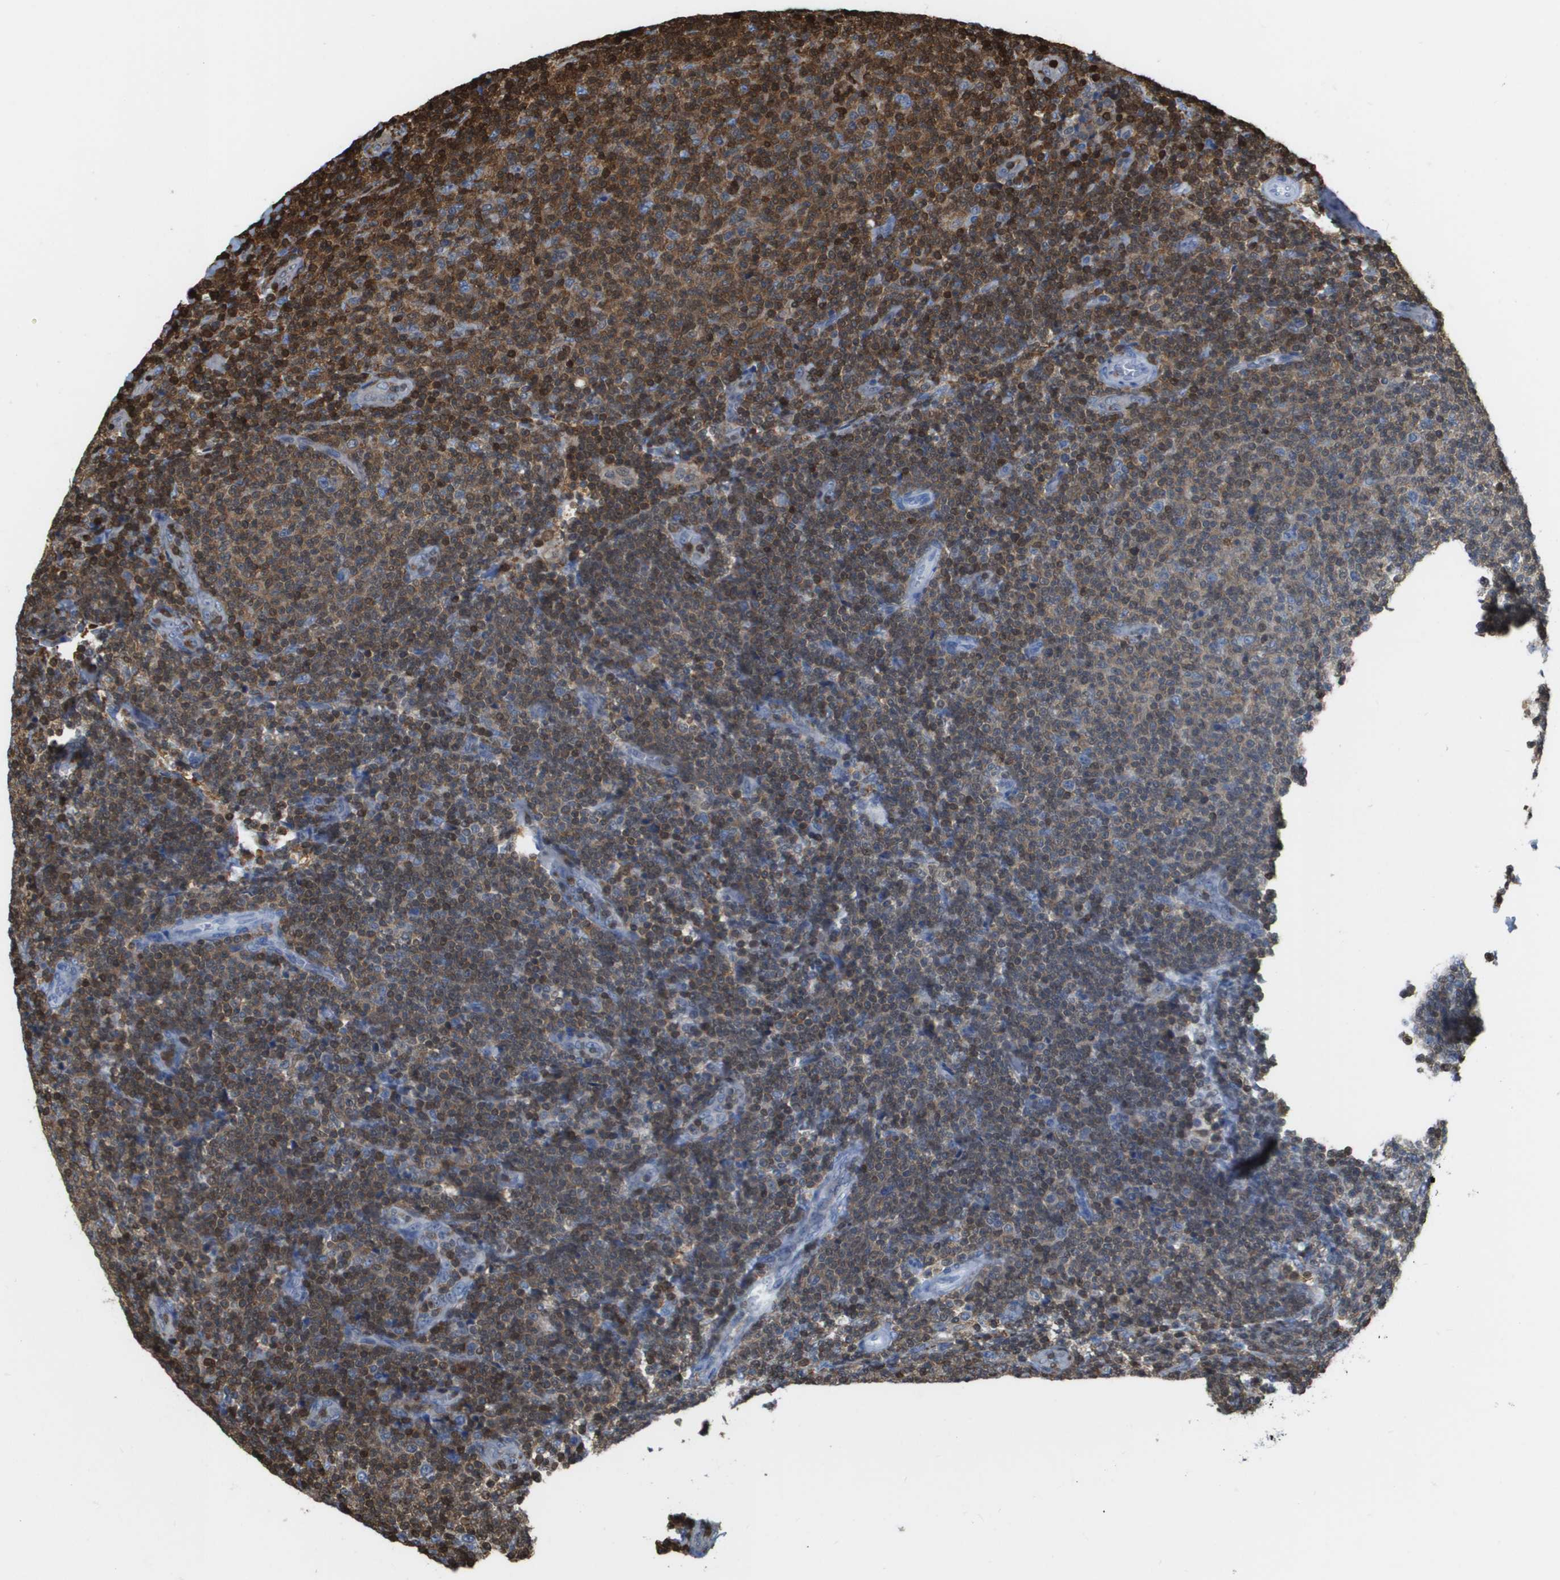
{"staining": {"intensity": "moderate", "quantity": ">75%", "location": "cytoplasmic/membranous"}, "tissue": "lymphoma", "cell_type": "Tumor cells", "image_type": "cancer", "snomed": [{"axis": "morphology", "description": "Malignant lymphoma, non-Hodgkin's type, Low grade"}, {"axis": "topography", "description": "Lymph node"}], "caption": "This photomicrograph exhibits immunohistochemistry (IHC) staining of human low-grade malignant lymphoma, non-Hodgkin's type, with medium moderate cytoplasmic/membranous staining in about >75% of tumor cells.", "gene": "DOCK5", "patient": {"sex": "male", "age": 66}}